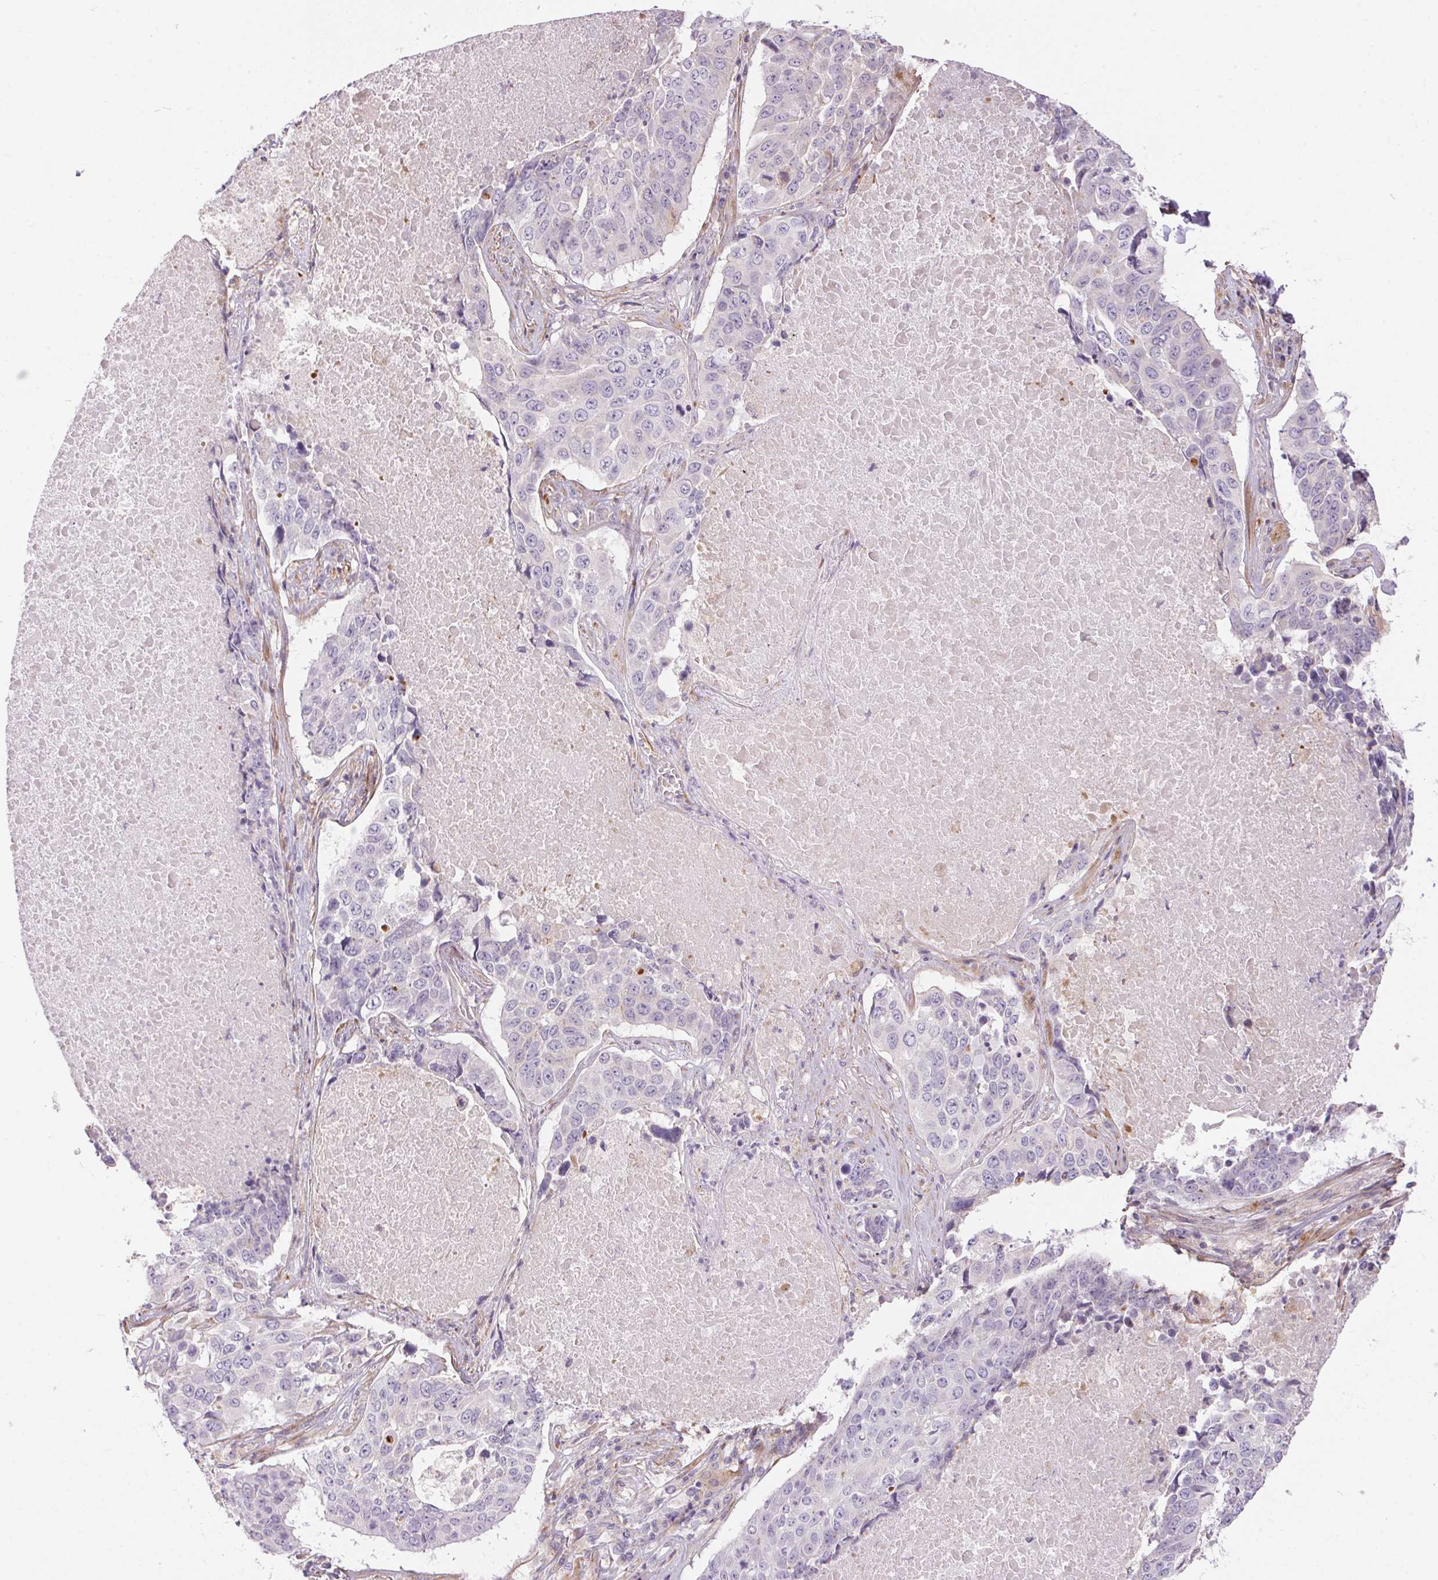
{"staining": {"intensity": "negative", "quantity": "none", "location": "none"}, "tissue": "lung cancer", "cell_type": "Tumor cells", "image_type": "cancer", "snomed": [{"axis": "morphology", "description": "Normal tissue, NOS"}, {"axis": "morphology", "description": "Squamous cell carcinoma, NOS"}, {"axis": "topography", "description": "Bronchus"}, {"axis": "topography", "description": "Lung"}], "caption": "High power microscopy micrograph of an immunohistochemistry micrograph of lung cancer, revealing no significant staining in tumor cells.", "gene": "UNC13B", "patient": {"sex": "male", "age": 64}}